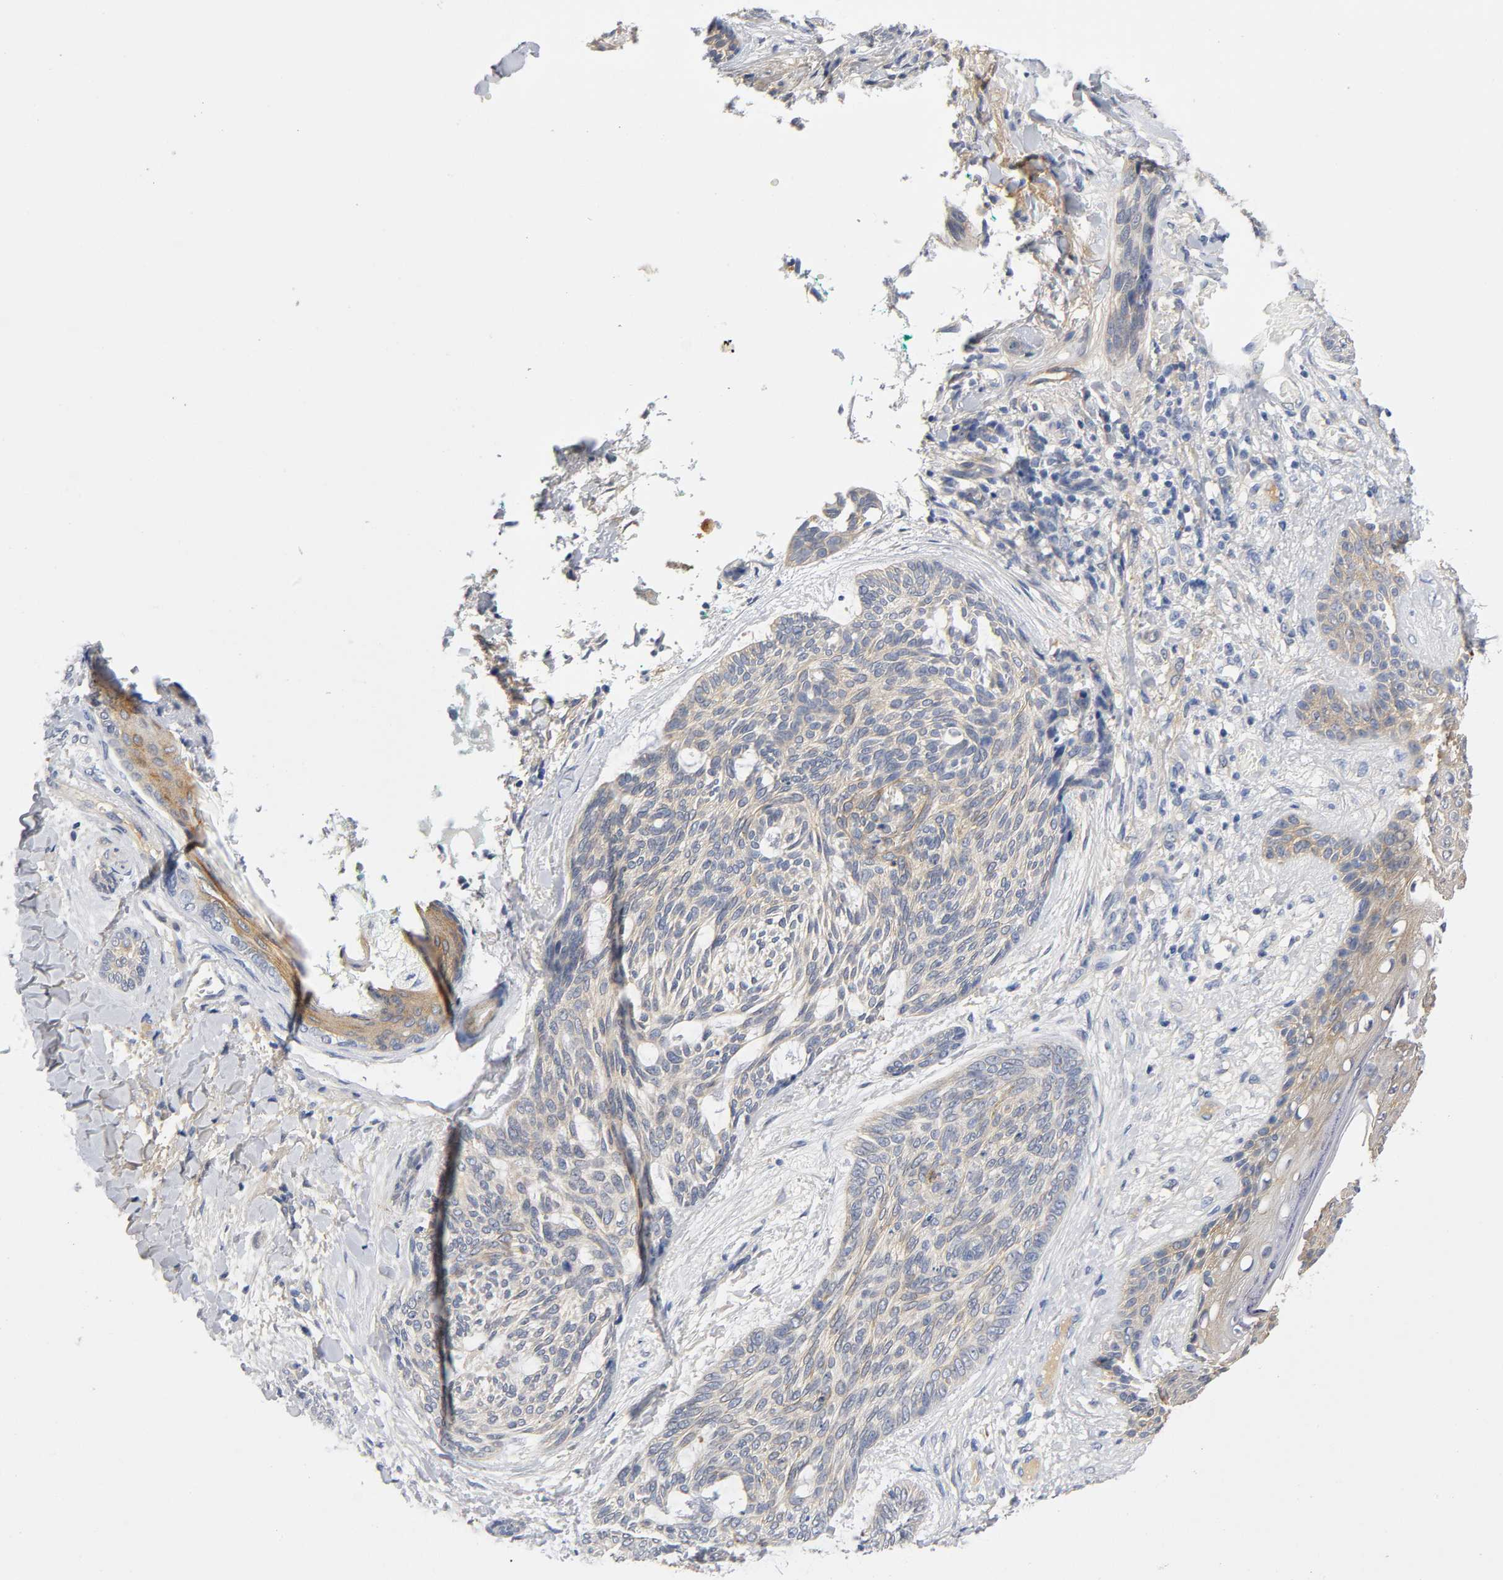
{"staining": {"intensity": "weak", "quantity": "25%-75%", "location": "cytoplasmic/membranous"}, "tissue": "skin cancer", "cell_type": "Tumor cells", "image_type": "cancer", "snomed": [{"axis": "morphology", "description": "Normal tissue, NOS"}, {"axis": "morphology", "description": "Basal cell carcinoma"}, {"axis": "topography", "description": "Skin"}], "caption": "This image exhibits skin basal cell carcinoma stained with immunohistochemistry to label a protein in brown. The cytoplasmic/membranous of tumor cells show weak positivity for the protein. Nuclei are counter-stained blue.", "gene": "TNC", "patient": {"sex": "female", "age": 71}}